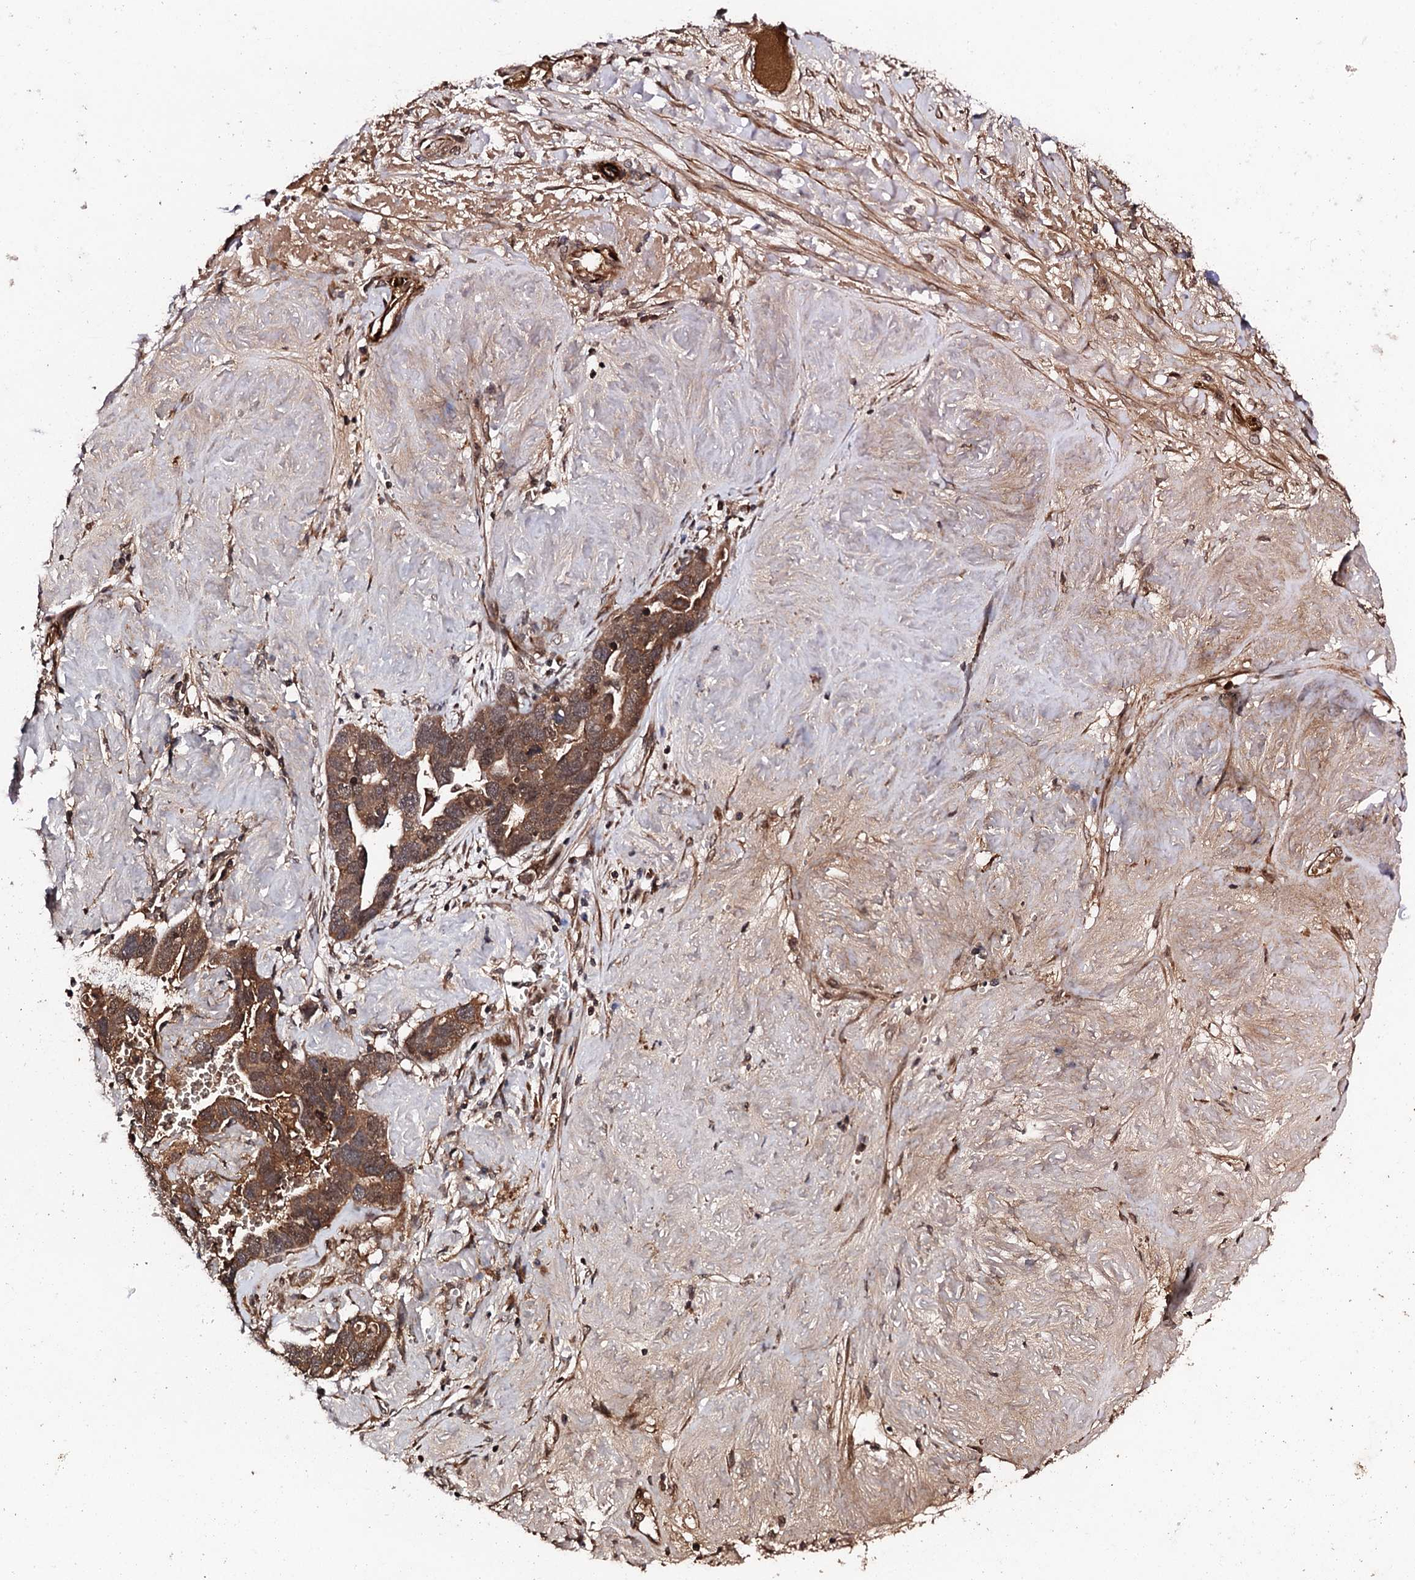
{"staining": {"intensity": "moderate", "quantity": ">75%", "location": "cytoplasmic/membranous,nuclear"}, "tissue": "ovarian cancer", "cell_type": "Tumor cells", "image_type": "cancer", "snomed": [{"axis": "morphology", "description": "Cystadenocarcinoma, serous, NOS"}, {"axis": "topography", "description": "Ovary"}], "caption": "An IHC histopathology image of neoplastic tissue is shown. Protein staining in brown shows moderate cytoplasmic/membranous and nuclear positivity in ovarian cancer within tumor cells. (Stains: DAB in brown, nuclei in blue, Microscopy: brightfield microscopy at high magnification).", "gene": "FAM111A", "patient": {"sex": "female", "age": 54}}